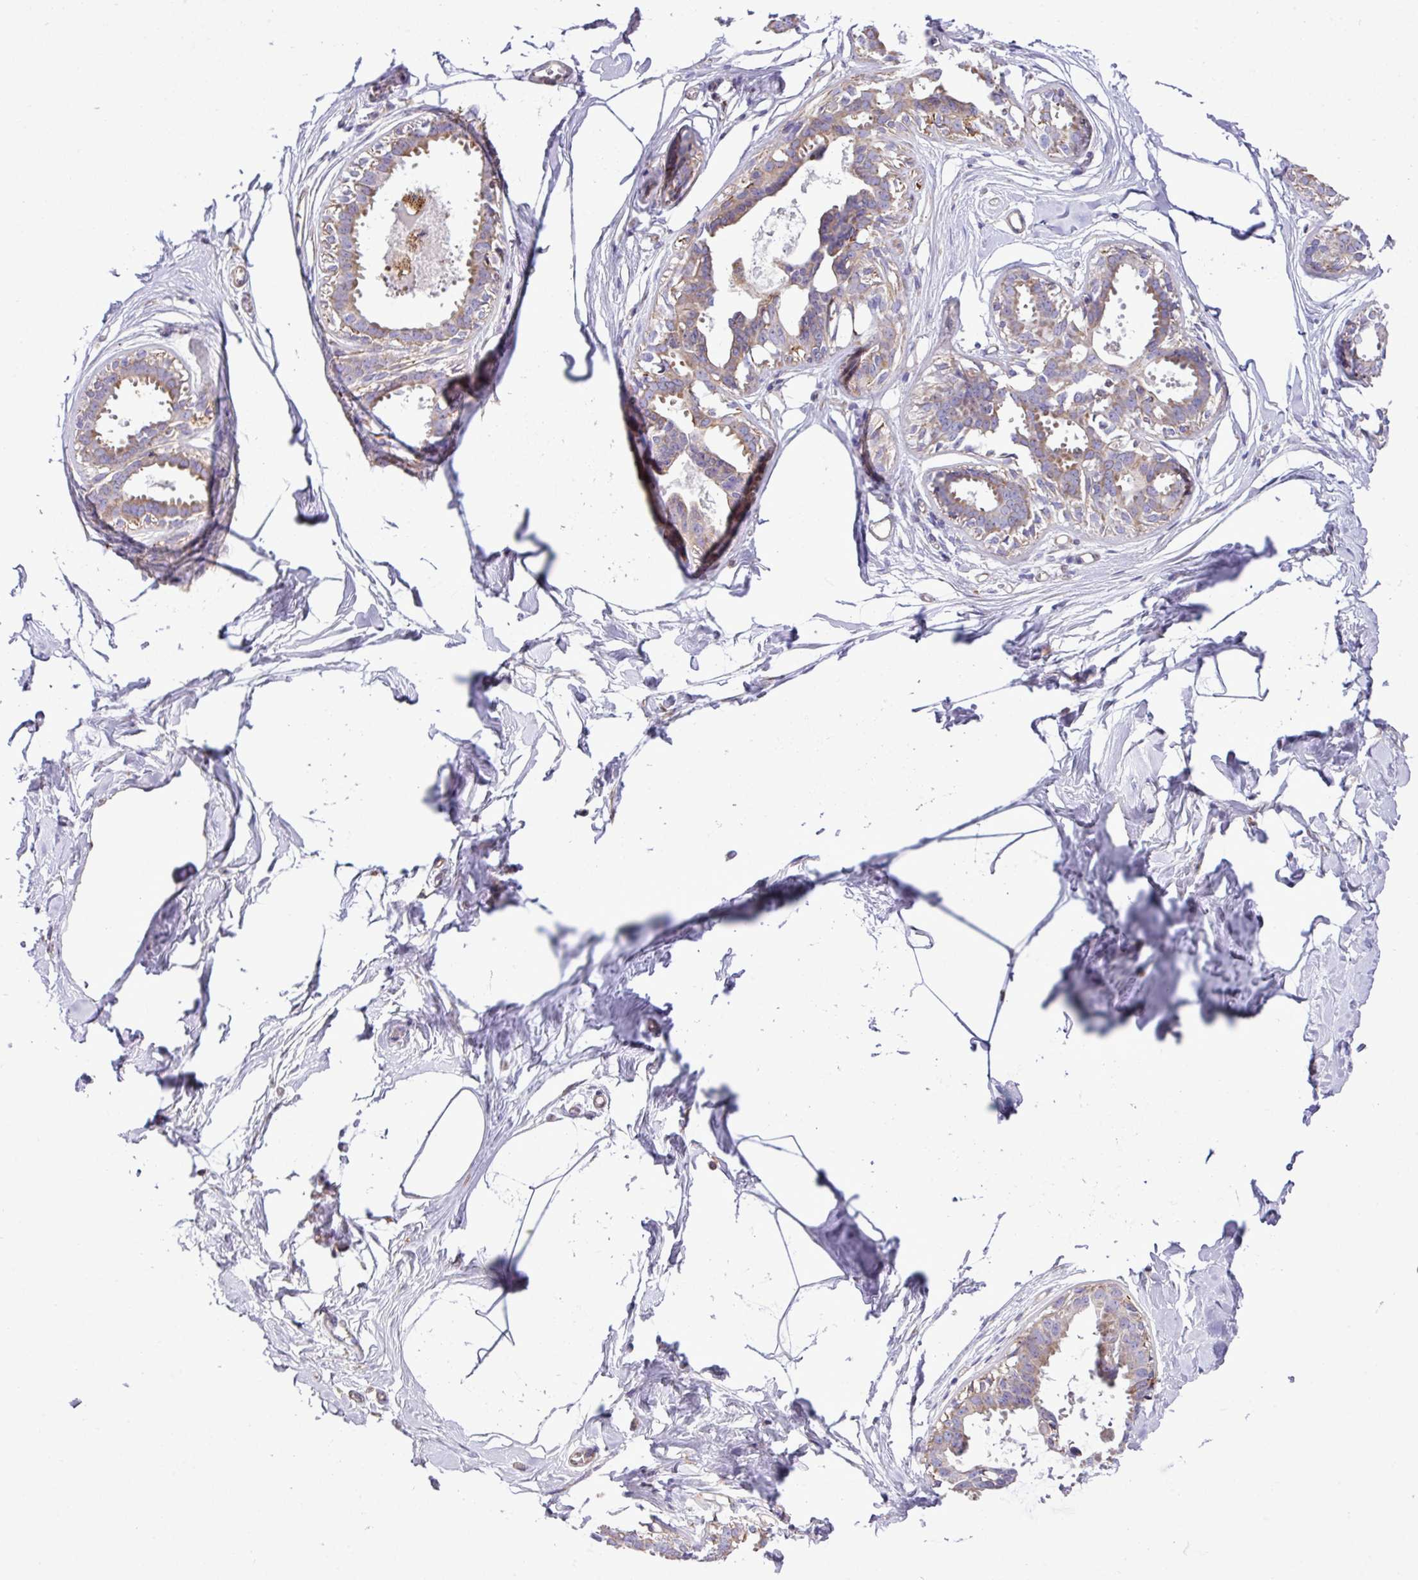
{"staining": {"intensity": "negative", "quantity": "none", "location": "none"}, "tissue": "breast", "cell_type": "Adipocytes", "image_type": "normal", "snomed": [{"axis": "morphology", "description": "Normal tissue, NOS"}, {"axis": "topography", "description": "Breast"}], "caption": "Adipocytes are negative for brown protein staining in normal breast. (Brightfield microscopy of DAB (3,3'-diaminobenzidine) IHC at high magnification).", "gene": "ZSCAN5A", "patient": {"sex": "female", "age": 45}}